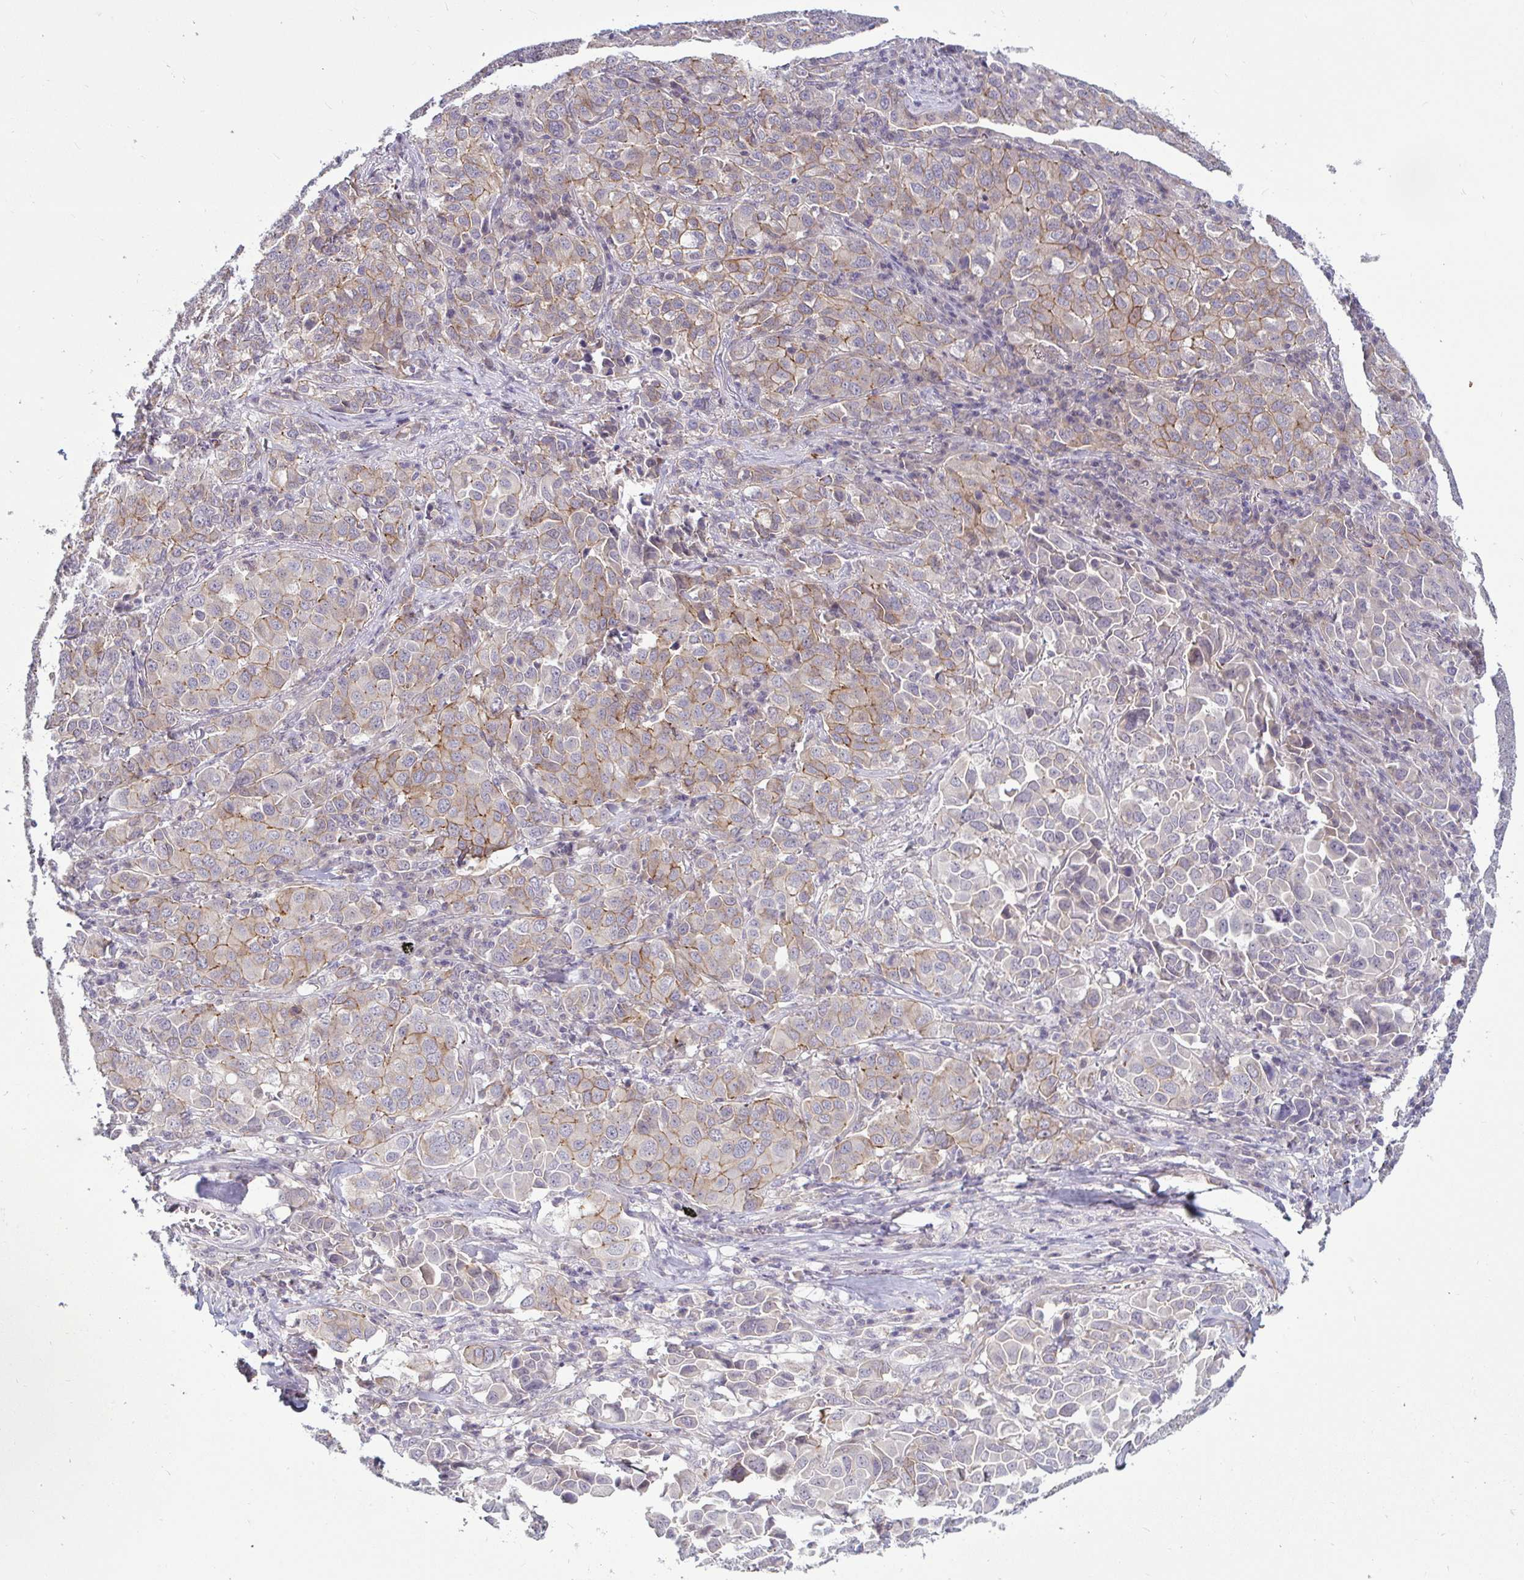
{"staining": {"intensity": "moderate", "quantity": "25%-75%", "location": "cytoplasmic/membranous"}, "tissue": "lung cancer", "cell_type": "Tumor cells", "image_type": "cancer", "snomed": [{"axis": "morphology", "description": "Adenocarcinoma, NOS"}, {"axis": "morphology", "description": "Adenocarcinoma, metastatic, NOS"}, {"axis": "topography", "description": "Lymph node"}, {"axis": "topography", "description": "Lung"}], "caption": "Lung cancer (adenocarcinoma) stained for a protein reveals moderate cytoplasmic/membranous positivity in tumor cells.", "gene": "GSTM1", "patient": {"sex": "female", "age": 65}}